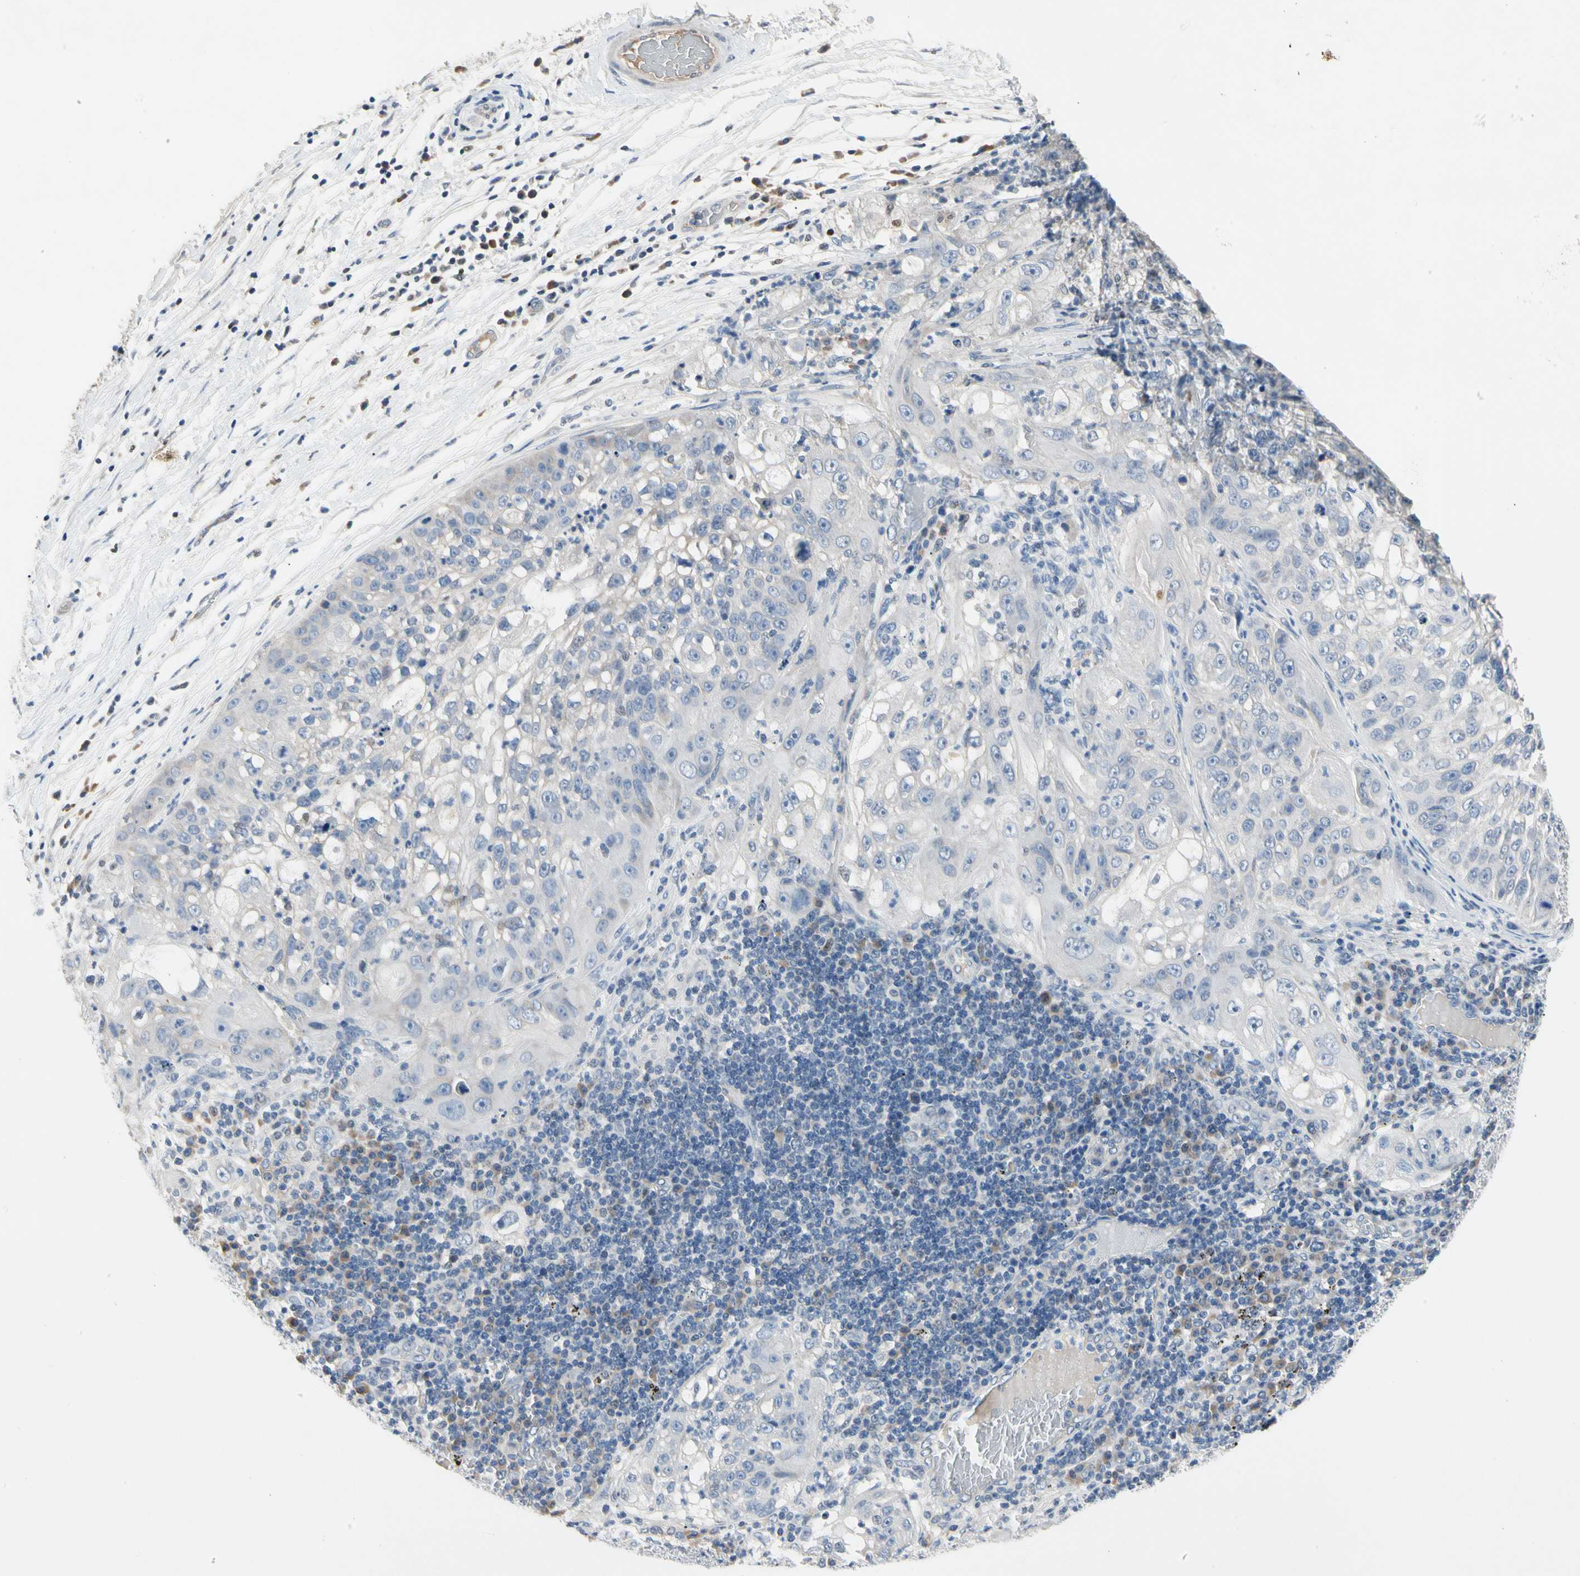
{"staining": {"intensity": "negative", "quantity": "none", "location": "none"}, "tissue": "lung cancer", "cell_type": "Tumor cells", "image_type": "cancer", "snomed": [{"axis": "morphology", "description": "Inflammation, NOS"}, {"axis": "morphology", "description": "Squamous cell carcinoma, NOS"}, {"axis": "topography", "description": "Lymph node"}, {"axis": "topography", "description": "Soft tissue"}, {"axis": "topography", "description": "Lung"}], "caption": "A histopathology image of lung cancer (squamous cell carcinoma) stained for a protein exhibits no brown staining in tumor cells.", "gene": "ECRG4", "patient": {"sex": "male", "age": 66}}